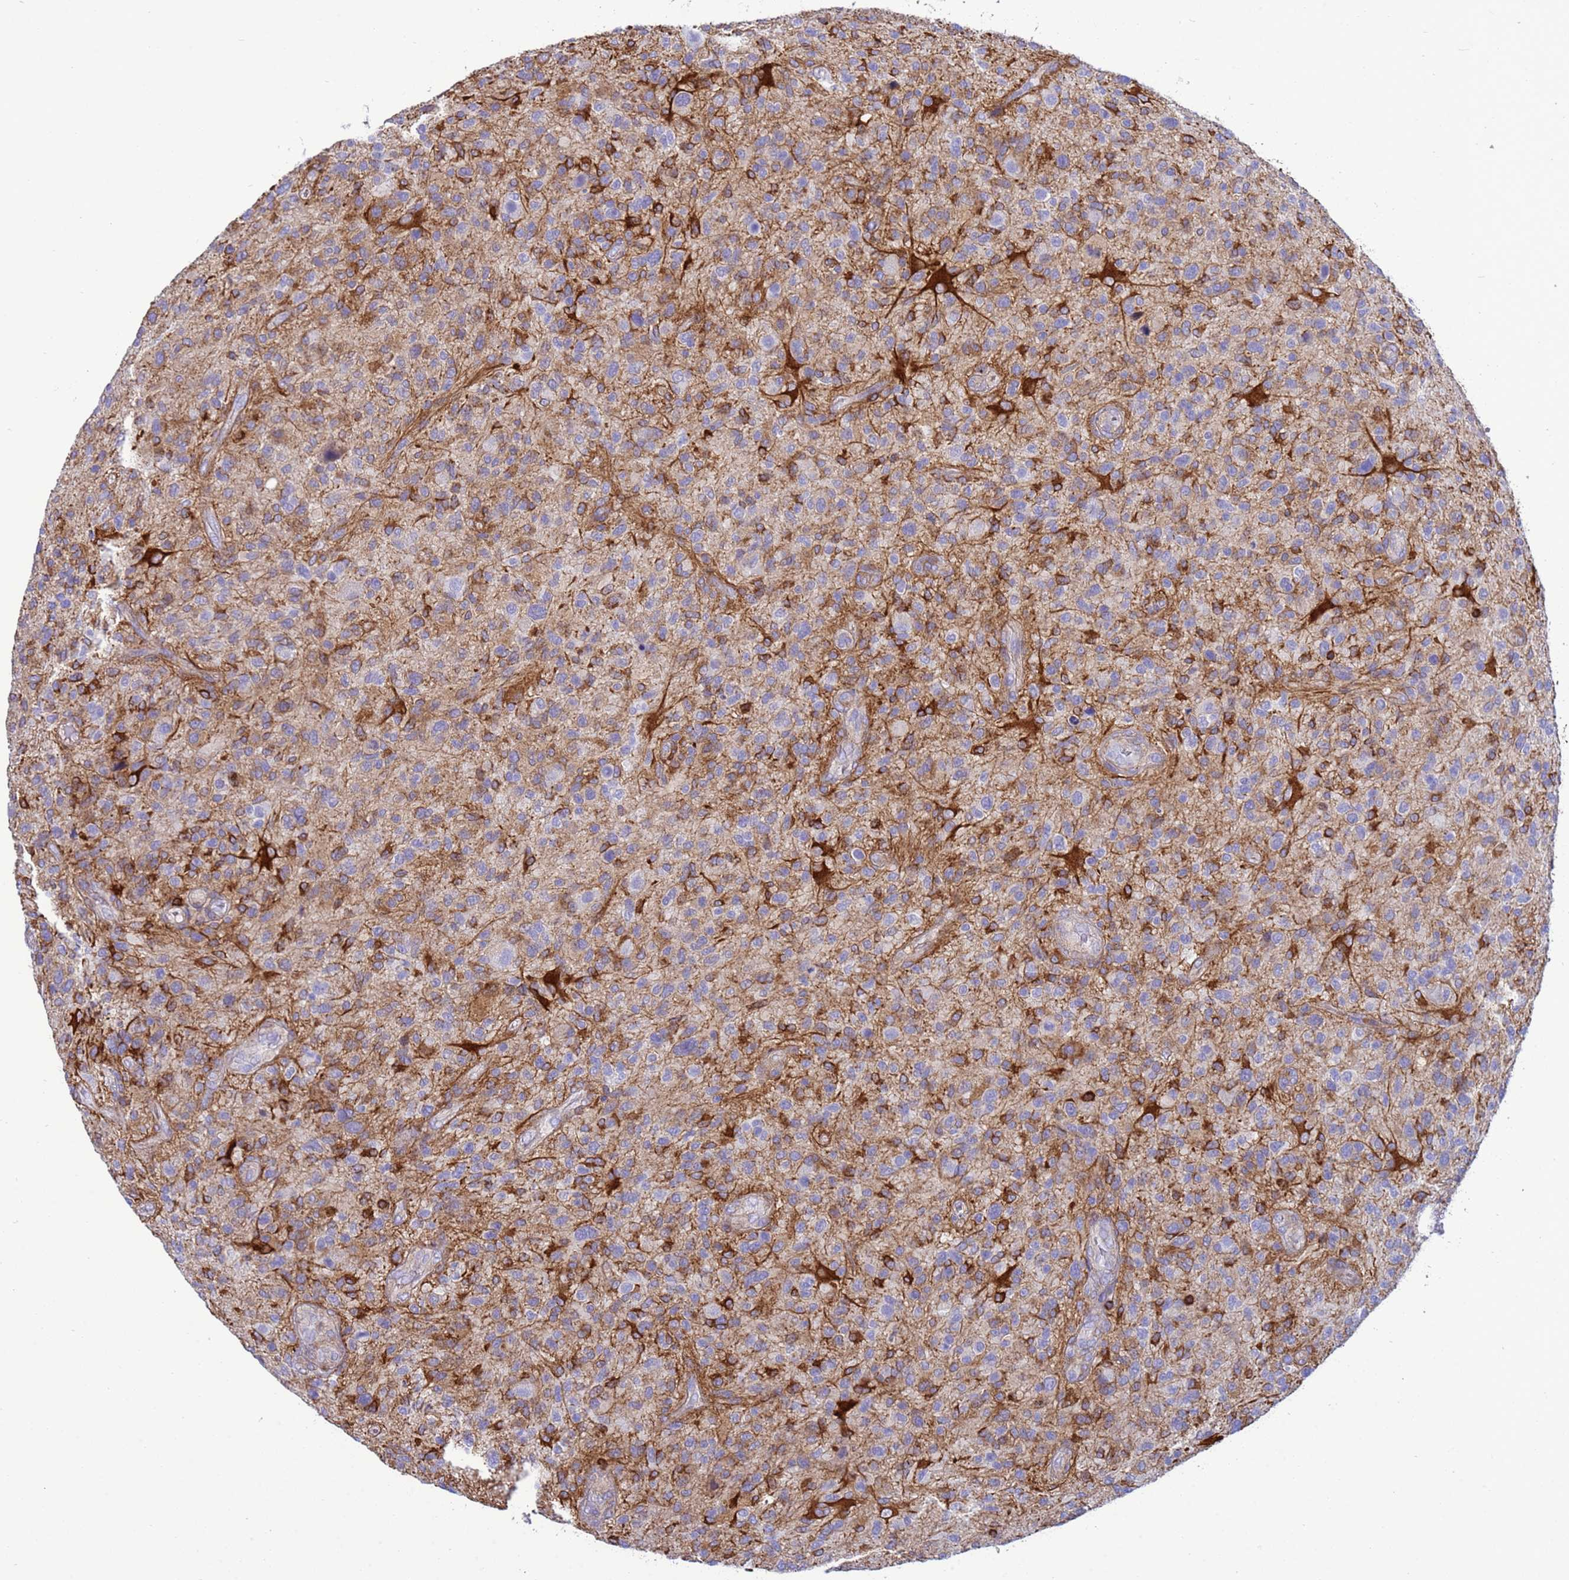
{"staining": {"intensity": "negative", "quantity": "none", "location": "none"}, "tissue": "glioma", "cell_type": "Tumor cells", "image_type": "cancer", "snomed": [{"axis": "morphology", "description": "Glioma, malignant, High grade"}, {"axis": "topography", "description": "Brain"}], "caption": "Immunohistochemistry photomicrograph of neoplastic tissue: human glioma stained with DAB (3,3'-diaminobenzidine) demonstrates no significant protein expression in tumor cells.", "gene": "EZR", "patient": {"sex": "male", "age": 47}}